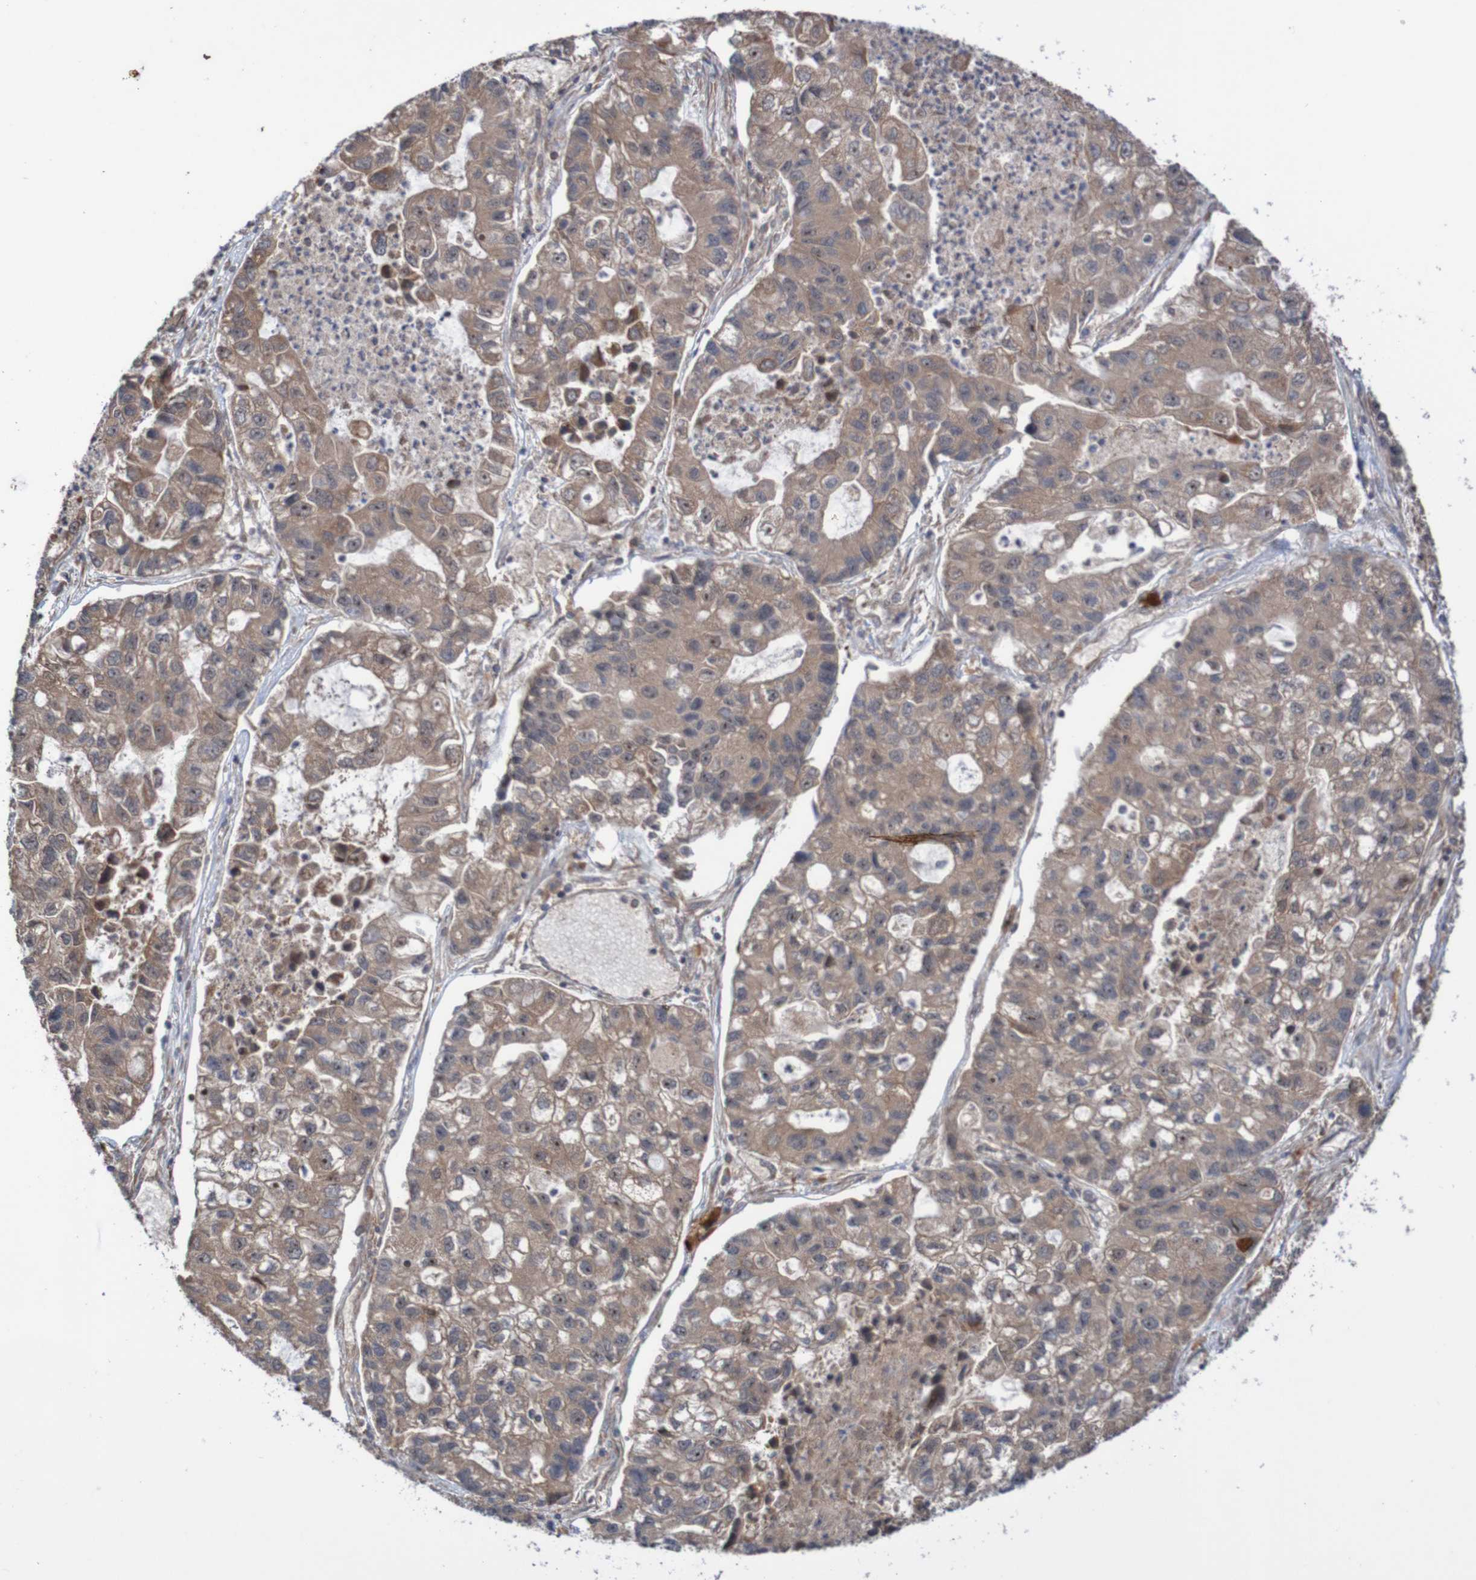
{"staining": {"intensity": "moderate", "quantity": ">75%", "location": "cytoplasmic/membranous"}, "tissue": "lung cancer", "cell_type": "Tumor cells", "image_type": "cancer", "snomed": [{"axis": "morphology", "description": "Adenocarcinoma, NOS"}, {"axis": "topography", "description": "Lung"}], "caption": "Moderate cytoplasmic/membranous protein positivity is identified in about >75% of tumor cells in lung cancer. (Stains: DAB in brown, nuclei in blue, Microscopy: brightfield microscopy at high magnification).", "gene": "PHPT1", "patient": {"sex": "female", "age": 51}}